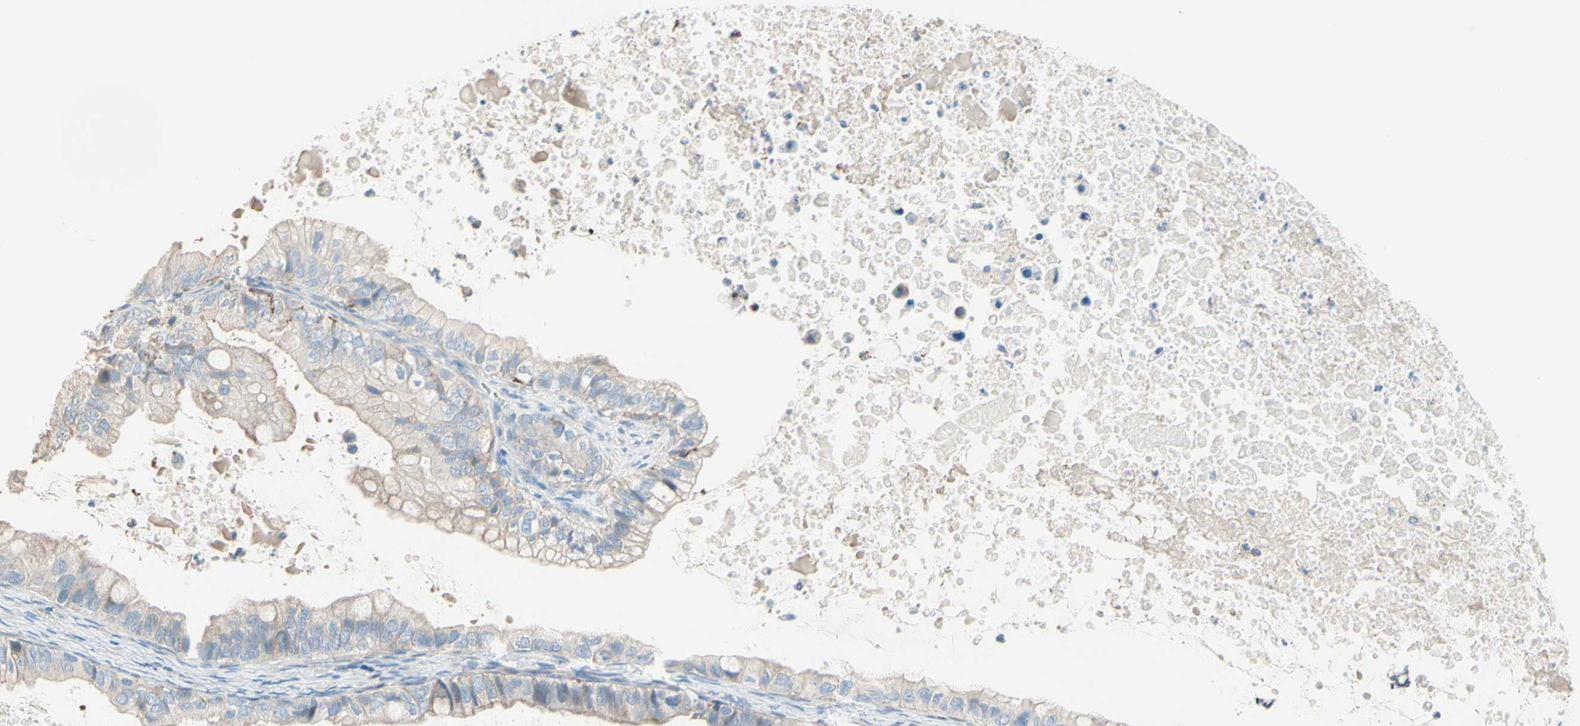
{"staining": {"intensity": "weak", "quantity": "25%-75%", "location": "cytoplasmic/membranous"}, "tissue": "ovarian cancer", "cell_type": "Tumor cells", "image_type": "cancer", "snomed": [{"axis": "morphology", "description": "Cystadenocarcinoma, mucinous, NOS"}, {"axis": "topography", "description": "Ovary"}], "caption": "A histopathology image of mucinous cystadenocarcinoma (ovarian) stained for a protein demonstrates weak cytoplasmic/membranous brown staining in tumor cells.", "gene": "SEMA4C", "patient": {"sex": "female", "age": 80}}